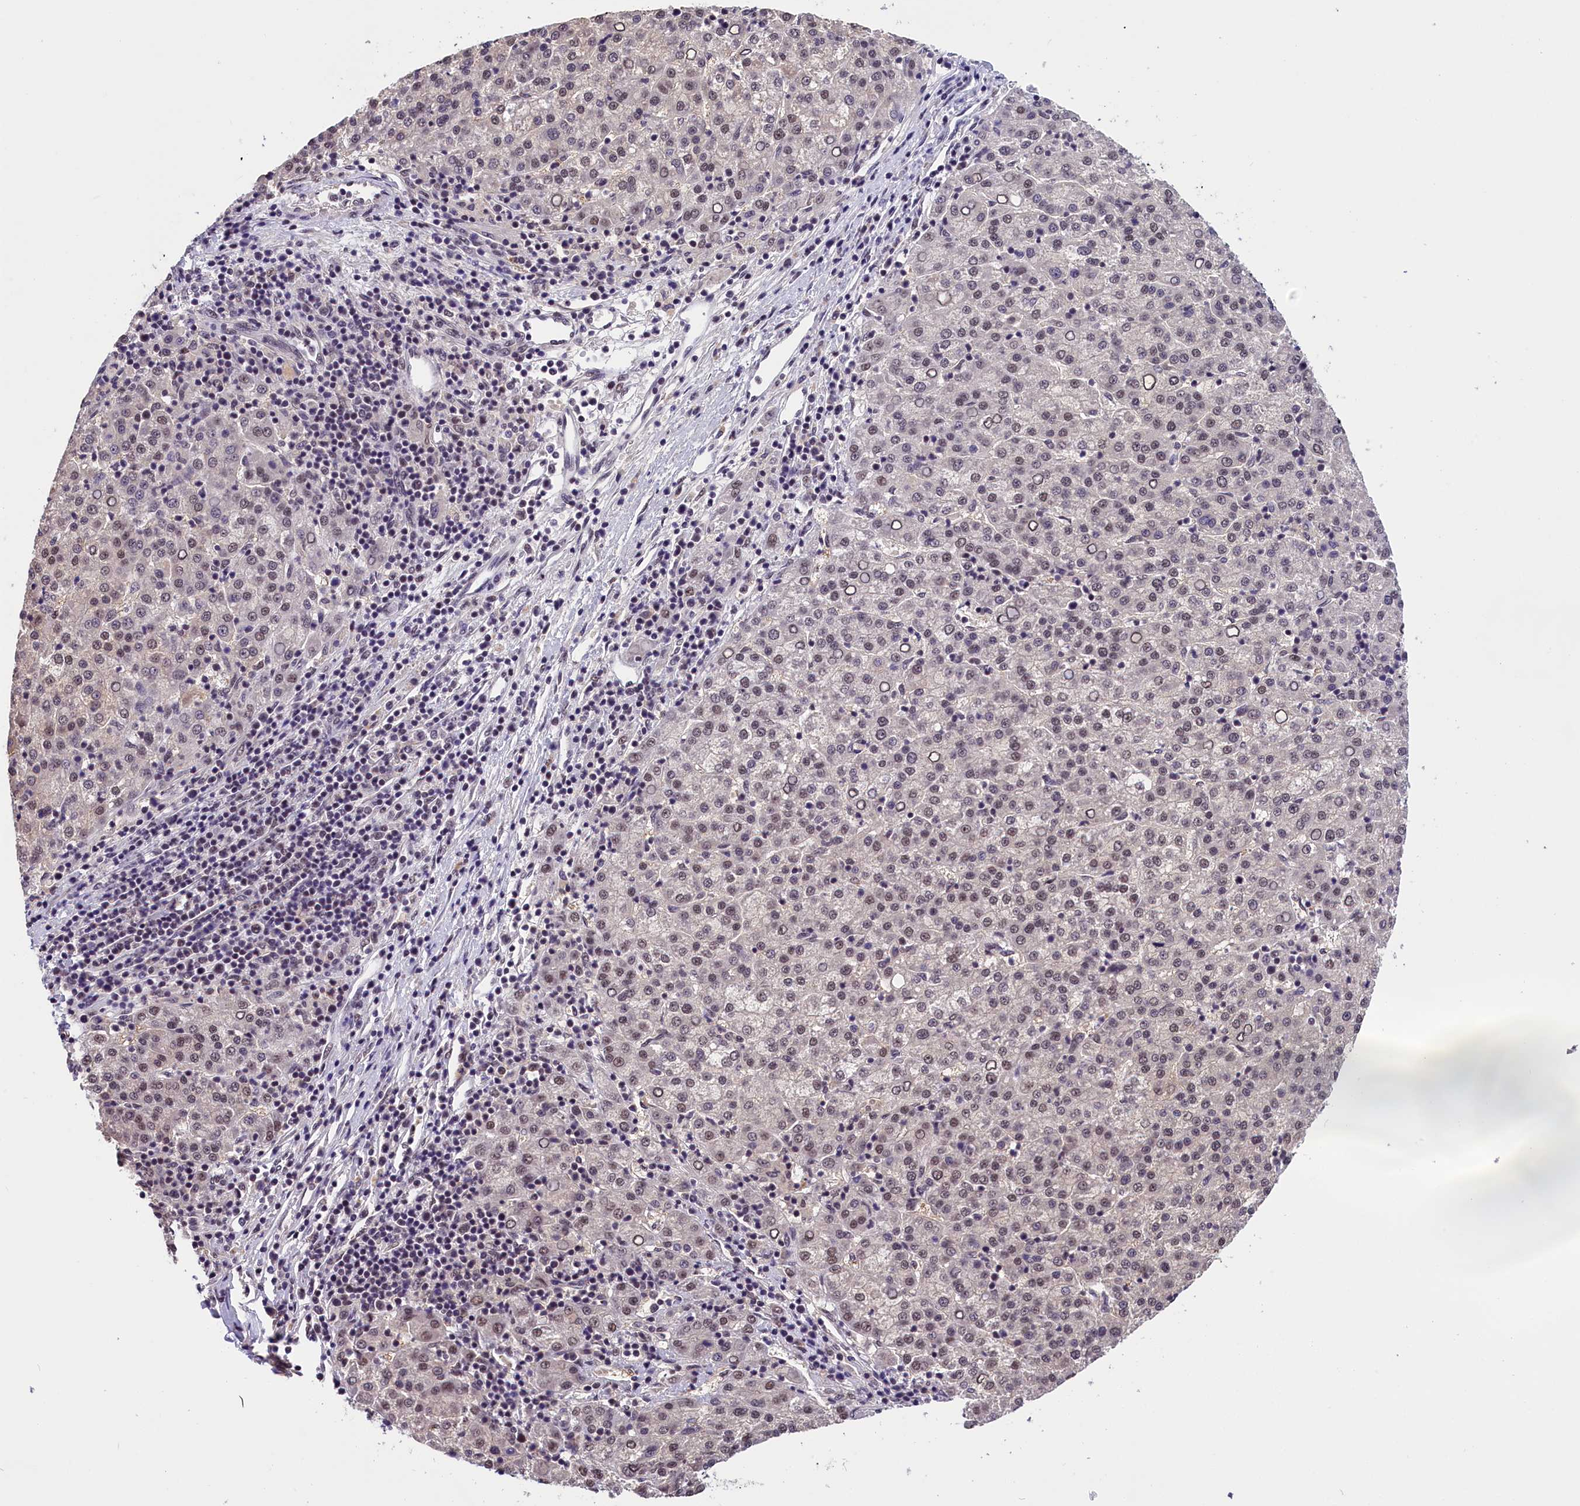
{"staining": {"intensity": "weak", "quantity": "25%-75%", "location": "nuclear"}, "tissue": "liver cancer", "cell_type": "Tumor cells", "image_type": "cancer", "snomed": [{"axis": "morphology", "description": "Carcinoma, Hepatocellular, NOS"}, {"axis": "topography", "description": "Liver"}], "caption": "IHC image of human hepatocellular carcinoma (liver) stained for a protein (brown), which exhibits low levels of weak nuclear staining in about 25%-75% of tumor cells.", "gene": "ZC3H4", "patient": {"sex": "female", "age": 58}}